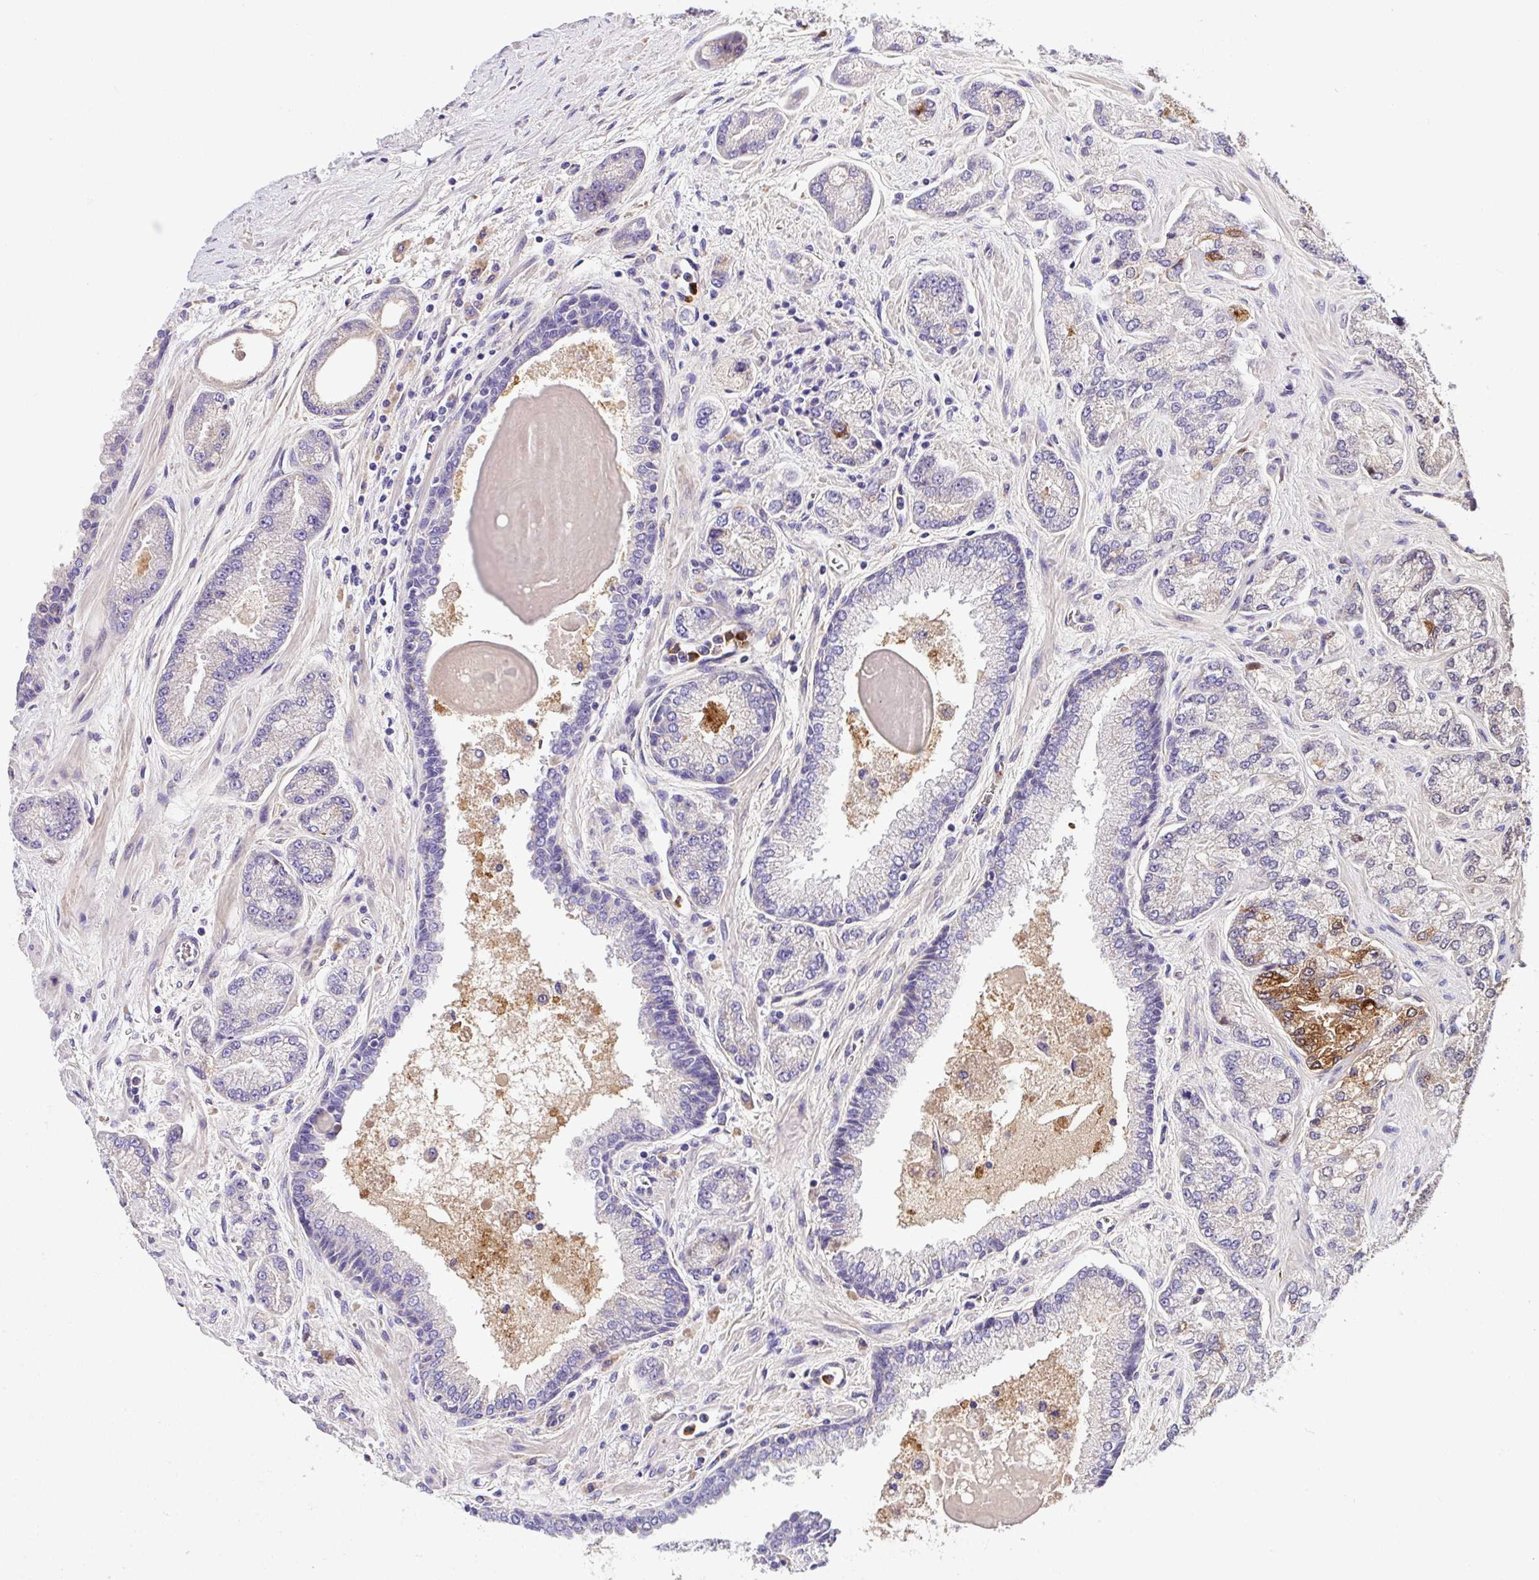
{"staining": {"intensity": "moderate", "quantity": "<25%", "location": "cytoplasmic/membranous"}, "tissue": "prostate cancer", "cell_type": "Tumor cells", "image_type": "cancer", "snomed": [{"axis": "morphology", "description": "Adenocarcinoma, High grade"}, {"axis": "topography", "description": "Prostate"}], "caption": "Prostate cancer (adenocarcinoma (high-grade)) was stained to show a protein in brown. There is low levels of moderate cytoplasmic/membranous positivity in about <25% of tumor cells.", "gene": "CRISP3", "patient": {"sex": "male", "age": 68}}